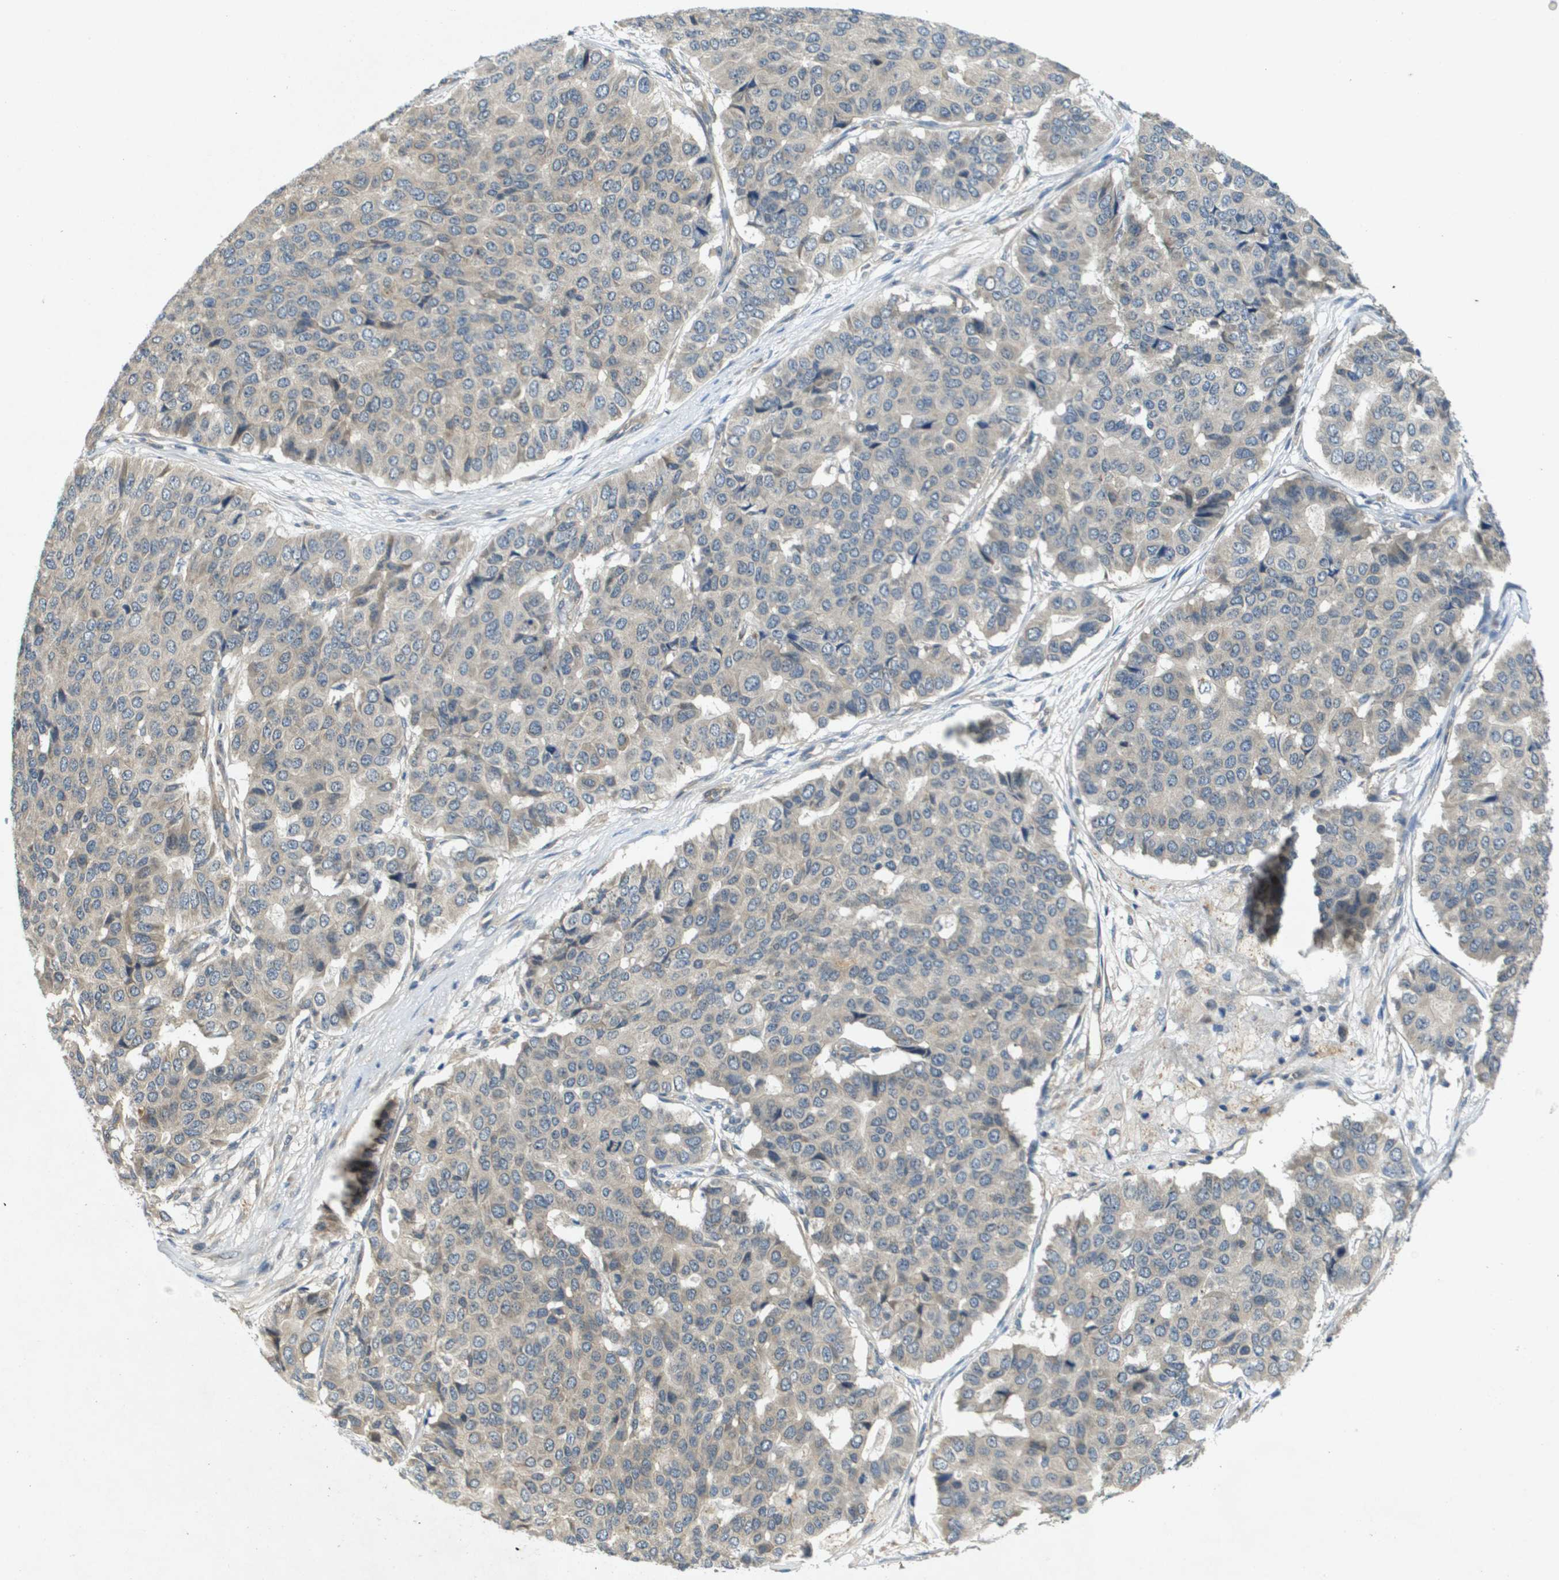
{"staining": {"intensity": "weak", "quantity": "<25%", "location": "cytoplasmic/membranous"}, "tissue": "pancreatic cancer", "cell_type": "Tumor cells", "image_type": "cancer", "snomed": [{"axis": "morphology", "description": "Adenocarcinoma, NOS"}, {"axis": "topography", "description": "Pancreas"}], "caption": "High magnification brightfield microscopy of adenocarcinoma (pancreatic) stained with DAB (3,3'-diaminobenzidine) (brown) and counterstained with hematoxylin (blue): tumor cells show no significant expression.", "gene": "PGAP3", "patient": {"sex": "male", "age": 50}}